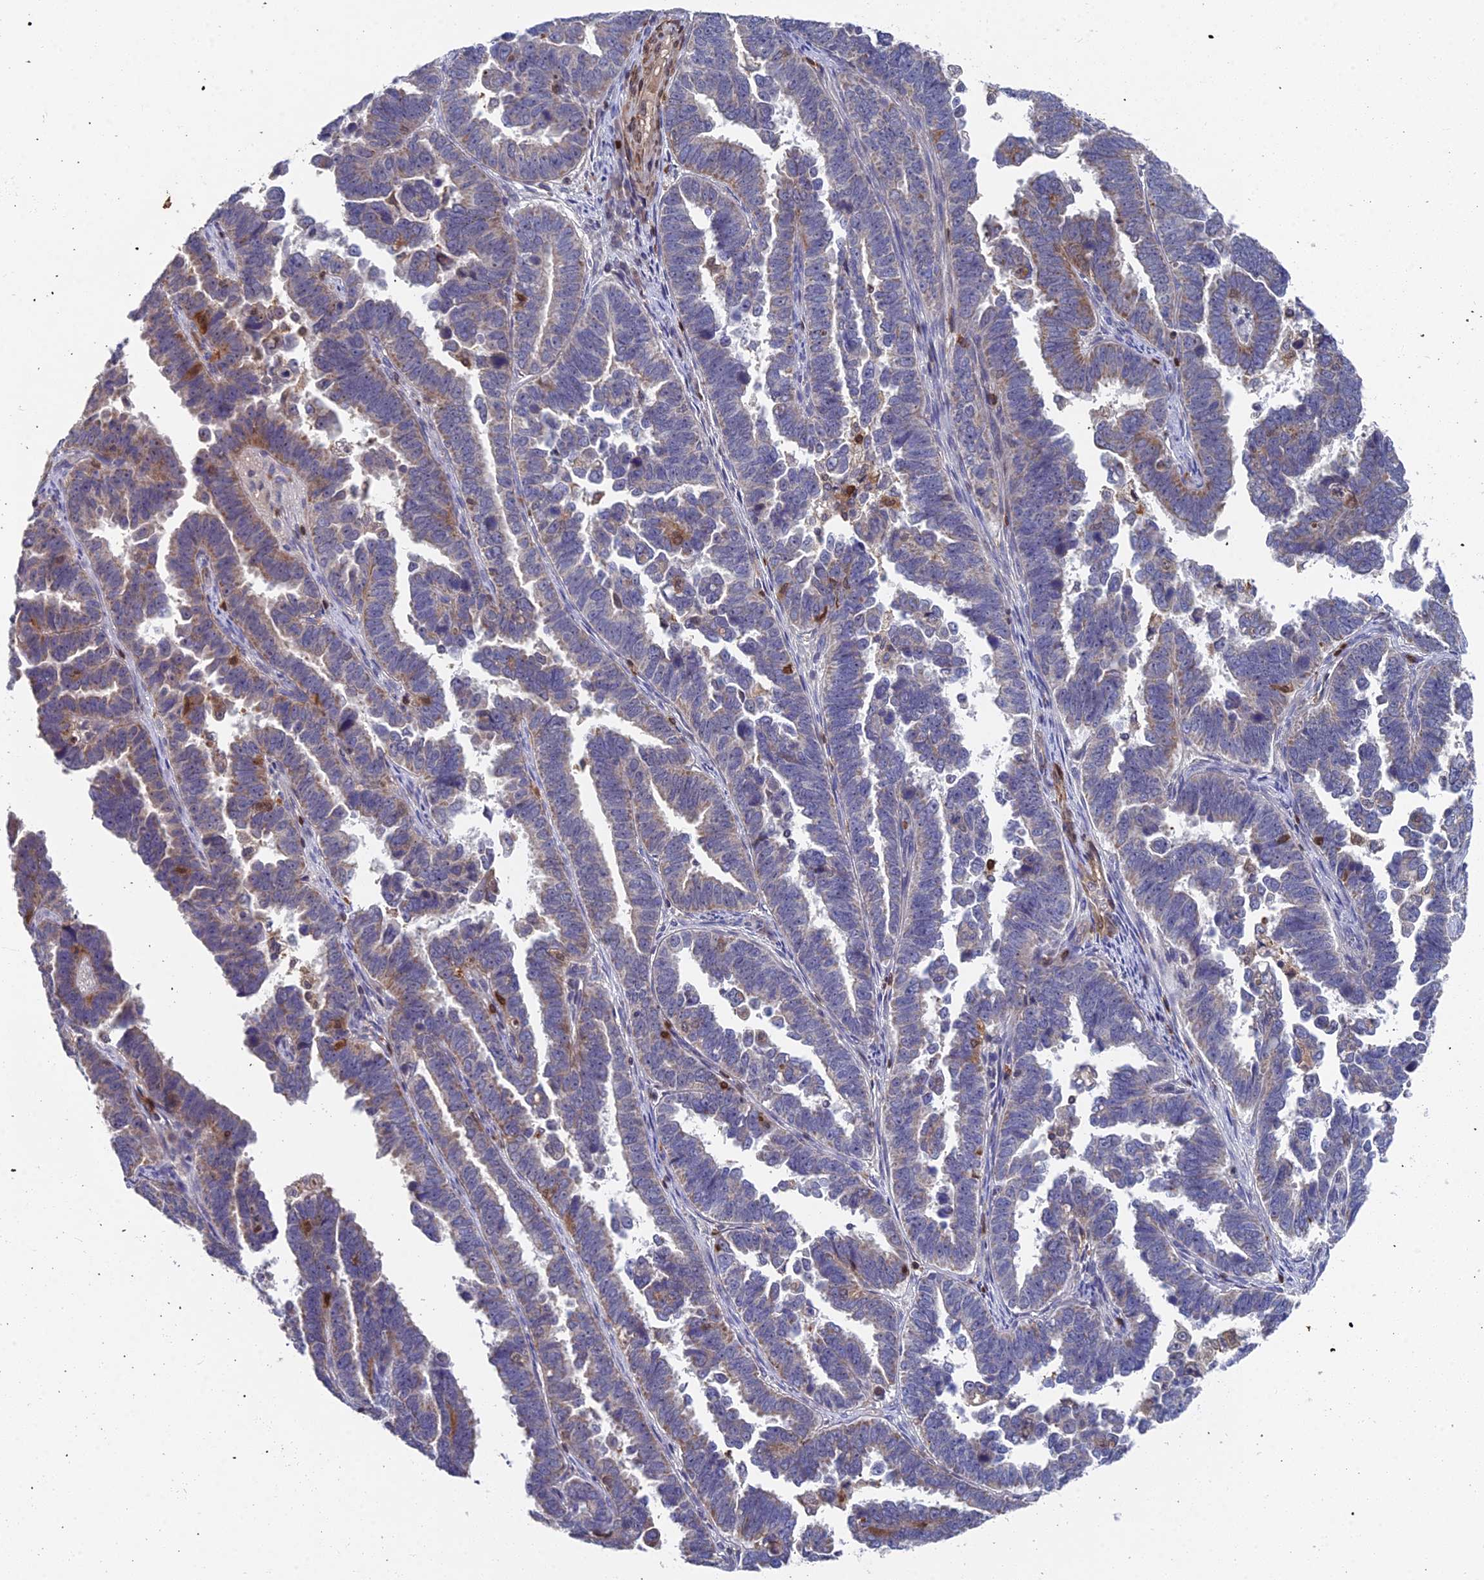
{"staining": {"intensity": "moderate", "quantity": "<25%", "location": "cytoplasmic/membranous"}, "tissue": "endometrial cancer", "cell_type": "Tumor cells", "image_type": "cancer", "snomed": [{"axis": "morphology", "description": "Adenocarcinoma, NOS"}, {"axis": "topography", "description": "Endometrium"}], "caption": "Immunohistochemistry of endometrial adenocarcinoma reveals low levels of moderate cytoplasmic/membranous positivity in about <25% of tumor cells. (DAB (3,3'-diaminobenzidine) IHC with brightfield microscopy, high magnification).", "gene": "GALK2", "patient": {"sex": "female", "age": 75}}